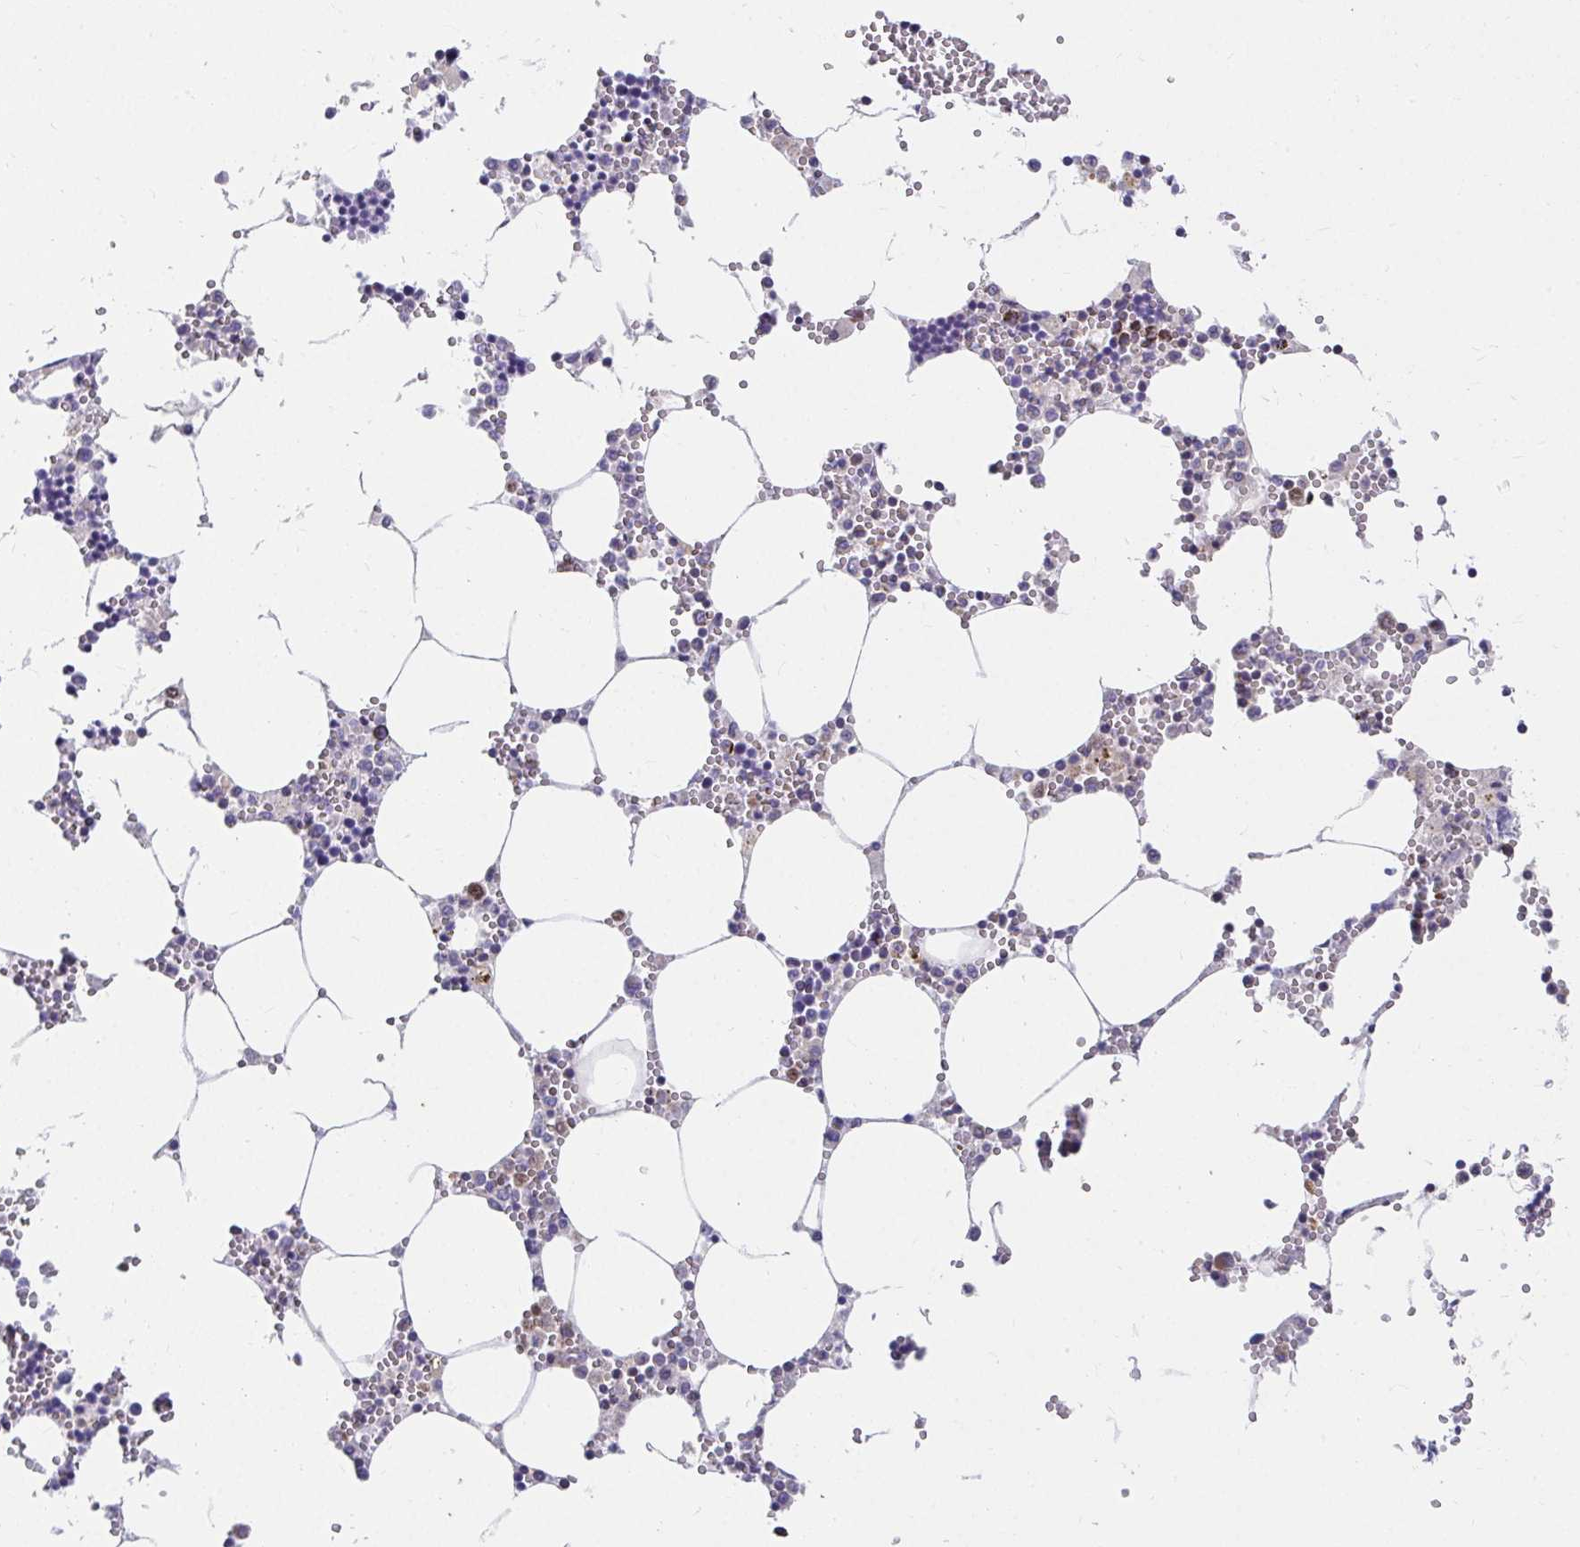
{"staining": {"intensity": "moderate", "quantity": "25%-75%", "location": "cytoplasmic/membranous"}, "tissue": "bone marrow", "cell_type": "Hematopoietic cells", "image_type": "normal", "snomed": [{"axis": "morphology", "description": "Normal tissue, NOS"}, {"axis": "topography", "description": "Bone marrow"}], "caption": "Immunohistochemistry histopathology image of normal bone marrow: human bone marrow stained using IHC exhibits medium levels of moderate protein expression localized specifically in the cytoplasmic/membranous of hematopoietic cells, appearing as a cytoplasmic/membranous brown color.", "gene": "EXOC5", "patient": {"sex": "male", "age": 54}}